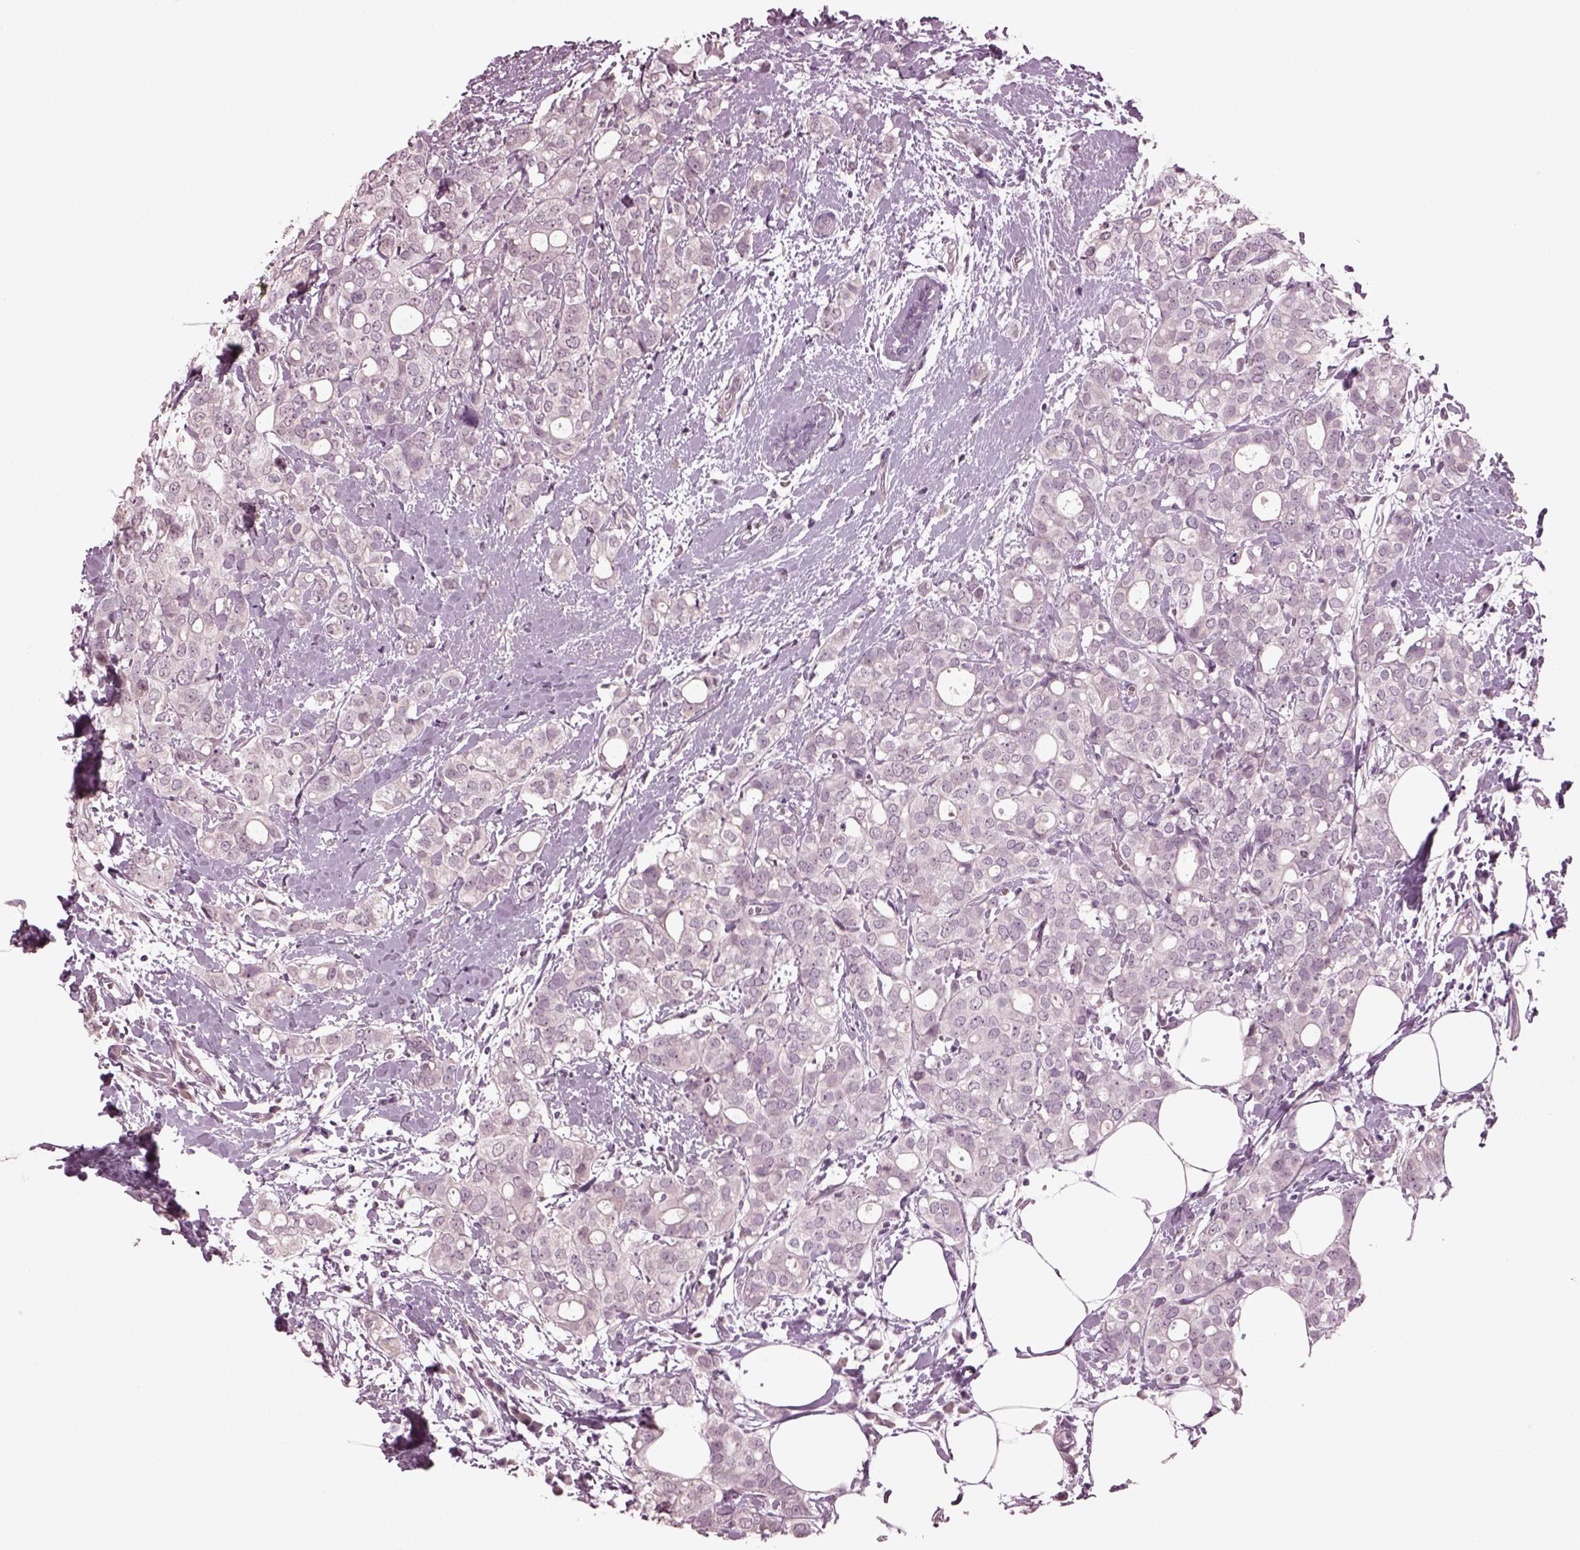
{"staining": {"intensity": "negative", "quantity": "none", "location": "none"}, "tissue": "breast cancer", "cell_type": "Tumor cells", "image_type": "cancer", "snomed": [{"axis": "morphology", "description": "Duct carcinoma"}, {"axis": "topography", "description": "Breast"}], "caption": "Tumor cells show no significant protein expression in breast intraductal carcinoma.", "gene": "CLCN4", "patient": {"sex": "female", "age": 40}}